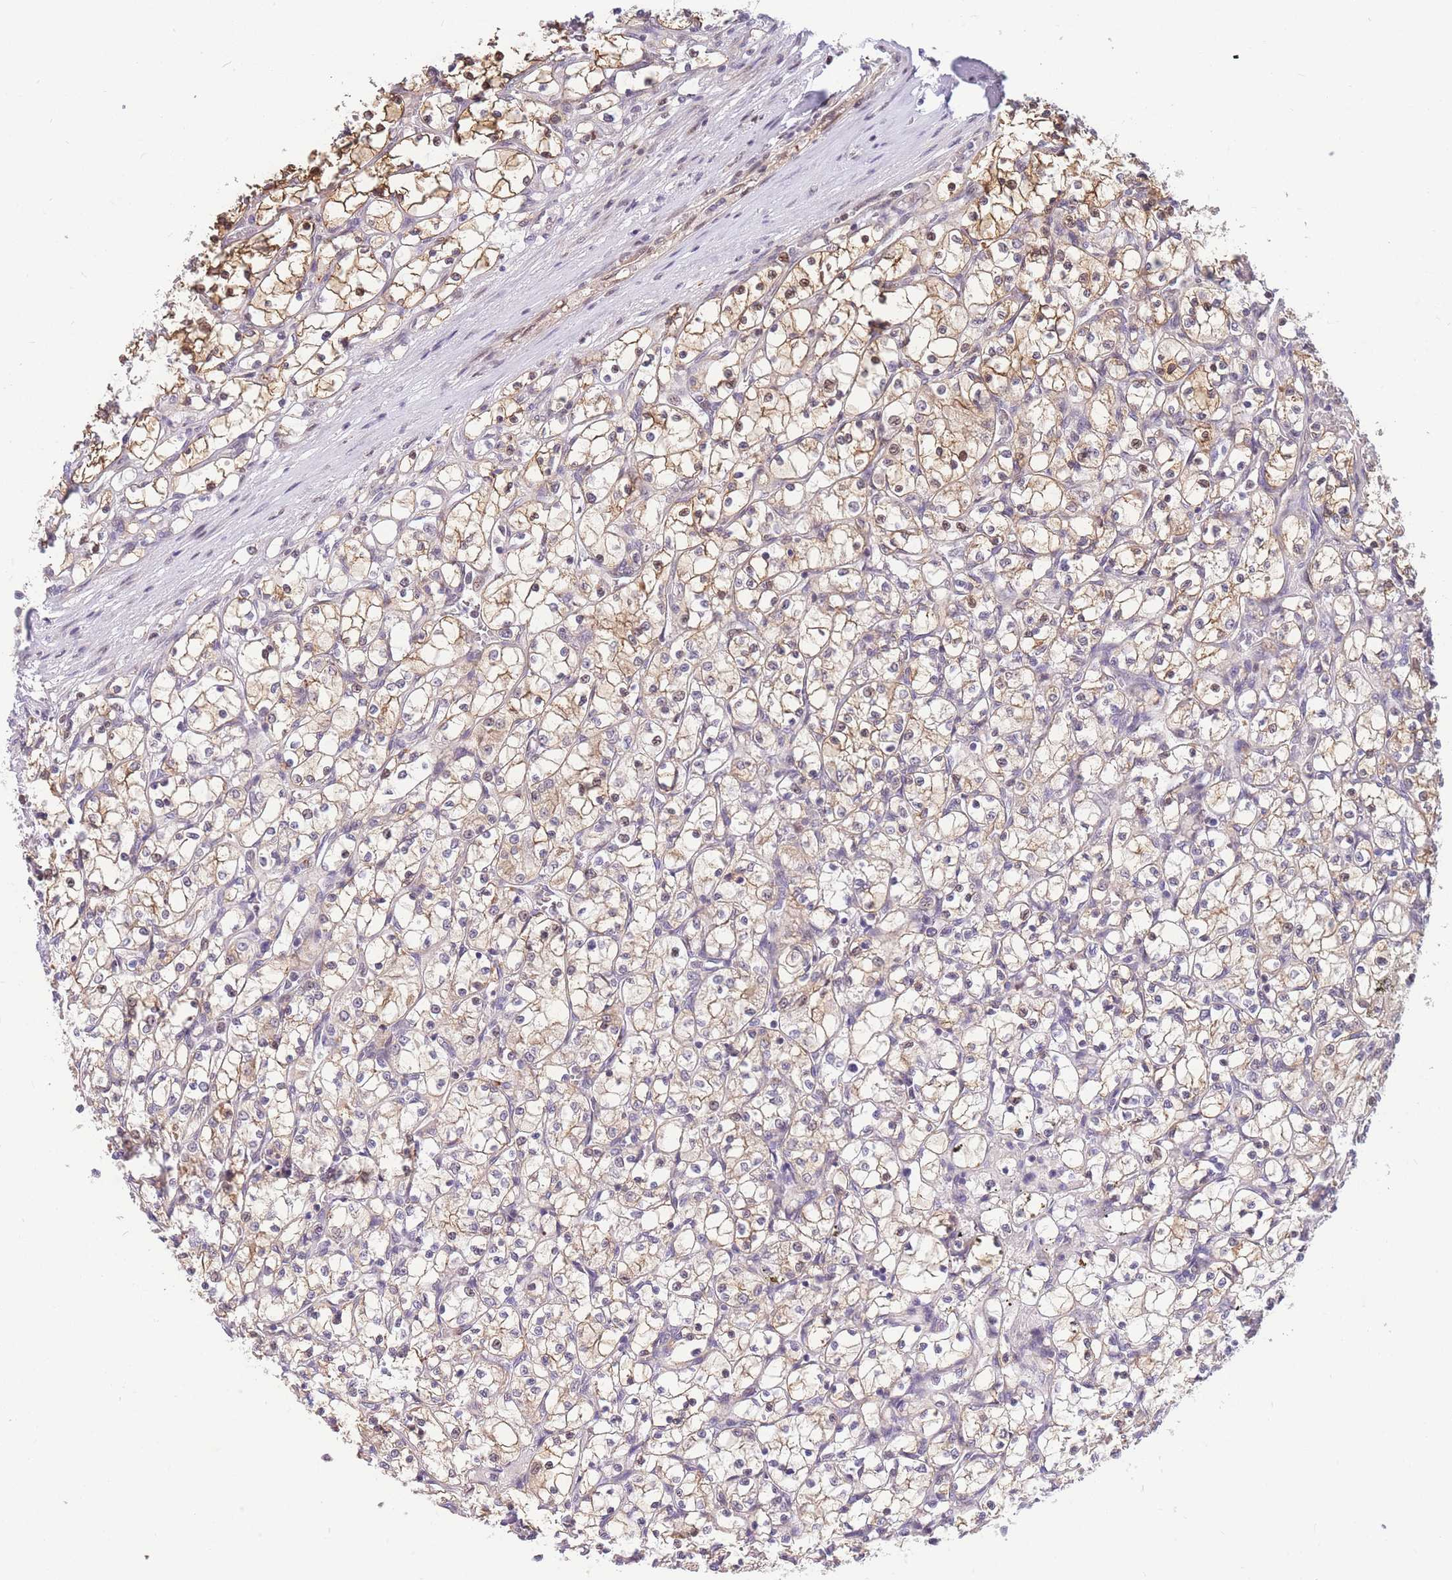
{"staining": {"intensity": "moderate", "quantity": "25%-75%", "location": "cytoplasmic/membranous,nuclear"}, "tissue": "renal cancer", "cell_type": "Tumor cells", "image_type": "cancer", "snomed": [{"axis": "morphology", "description": "Adenocarcinoma, NOS"}, {"axis": "topography", "description": "Kidney"}], "caption": "This is an image of immunohistochemistry staining of adenocarcinoma (renal), which shows moderate expression in the cytoplasmic/membranous and nuclear of tumor cells.", "gene": "CRACD", "patient": {"sex": "female", "age": 69}}